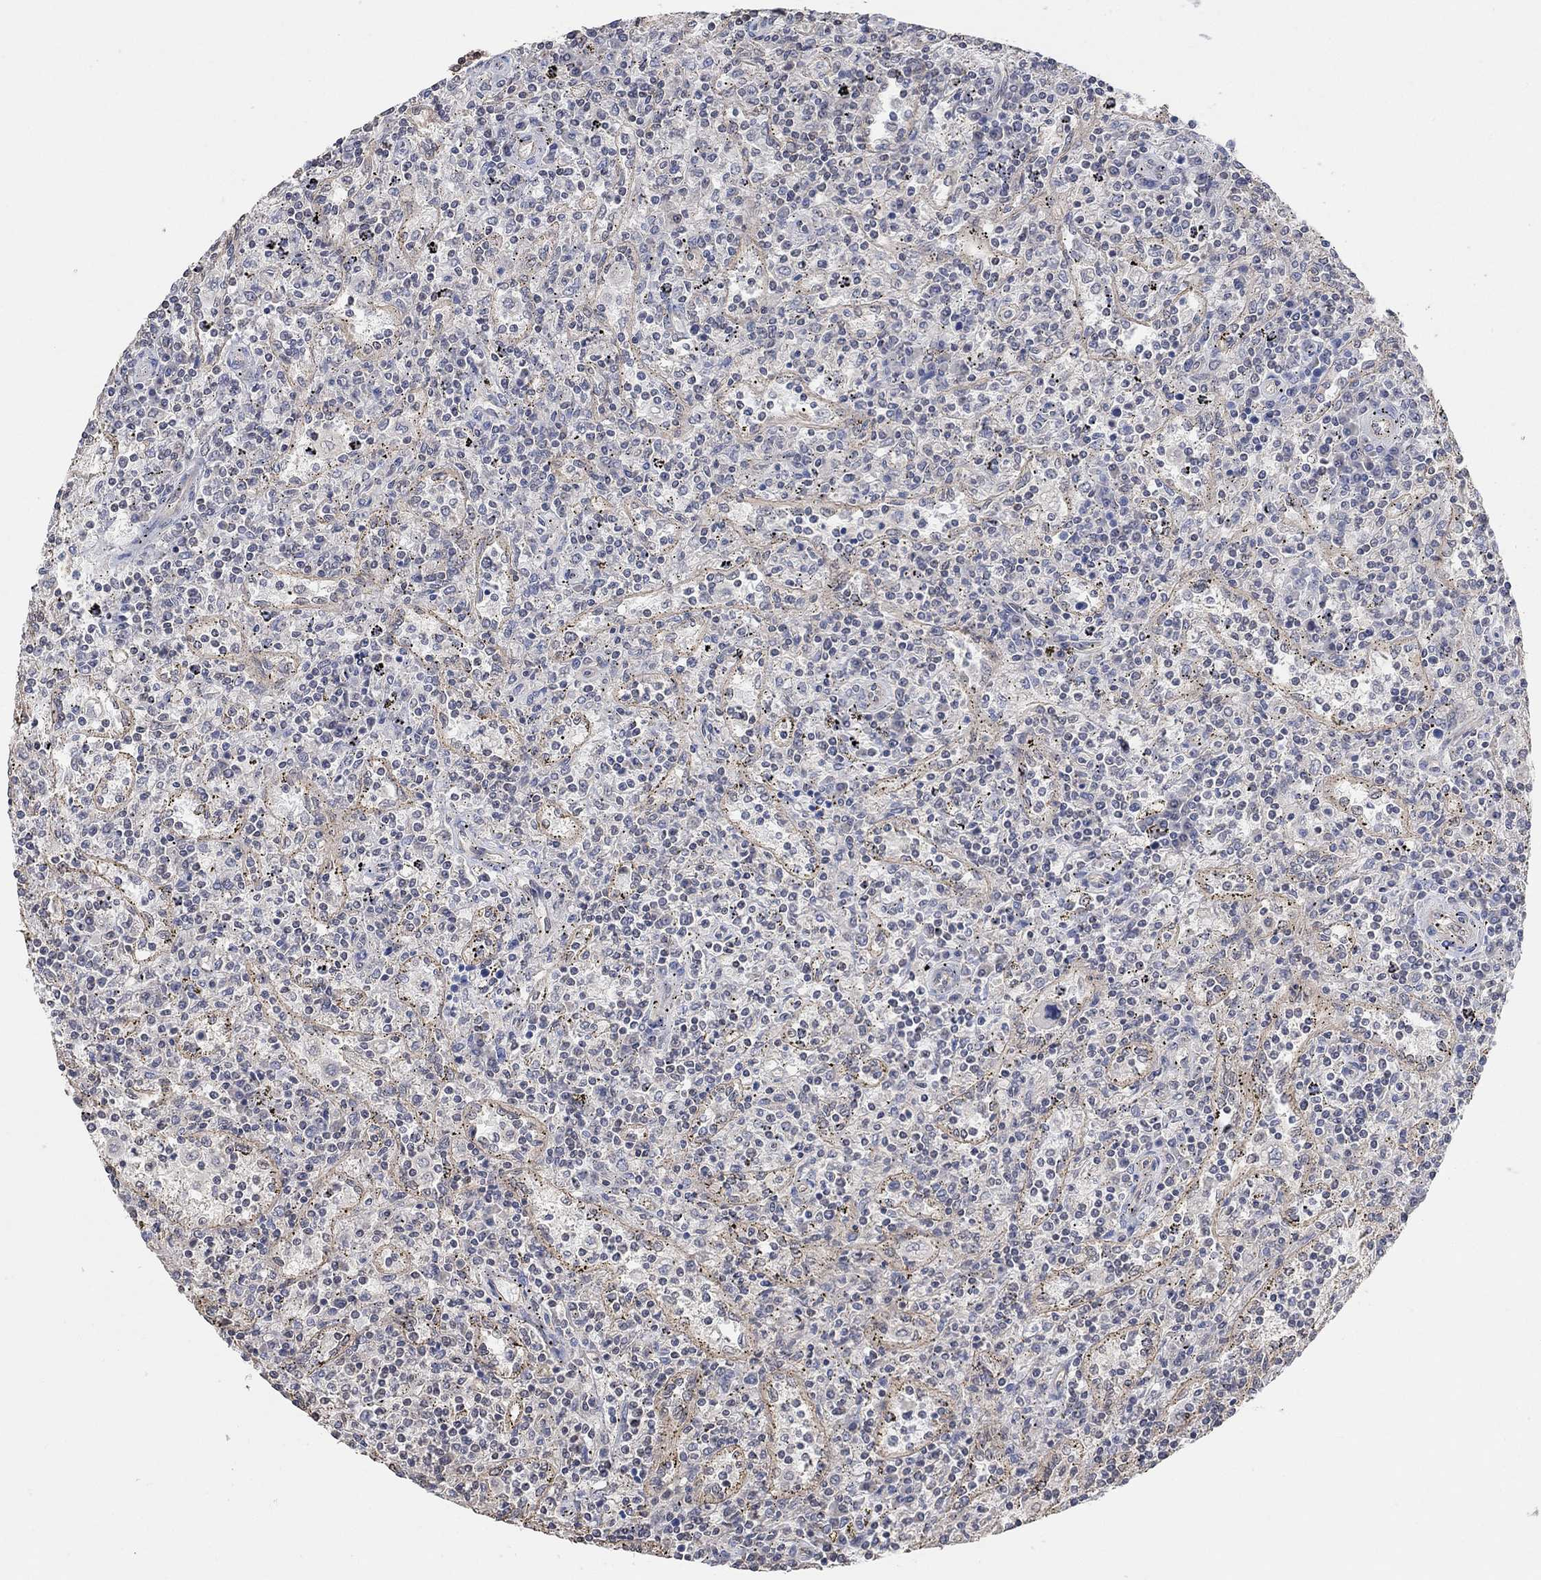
{"staining": {"intensity": "negative", "quantity": "none", "location": "none"}, "tissue": "lymphoma", "cell_type": "Tumor cells", "image_type": "cancer", "snomed": [{"axis": "morphology", "description": "Malignant lymphoma, non-Hodgkin's type, Low grade"}, {"axis": "topography", "description": "Spleen"}], "caption": "DAB (3,3'-diaminobenzidine) immunohistochemical staining of malignant lymphoma, non-Hodgkin's type (low-grade) reveals no significant positivity in tumor cells.", "gene": "UNC5B", "patient": {"sex": "male", "age": 62}}